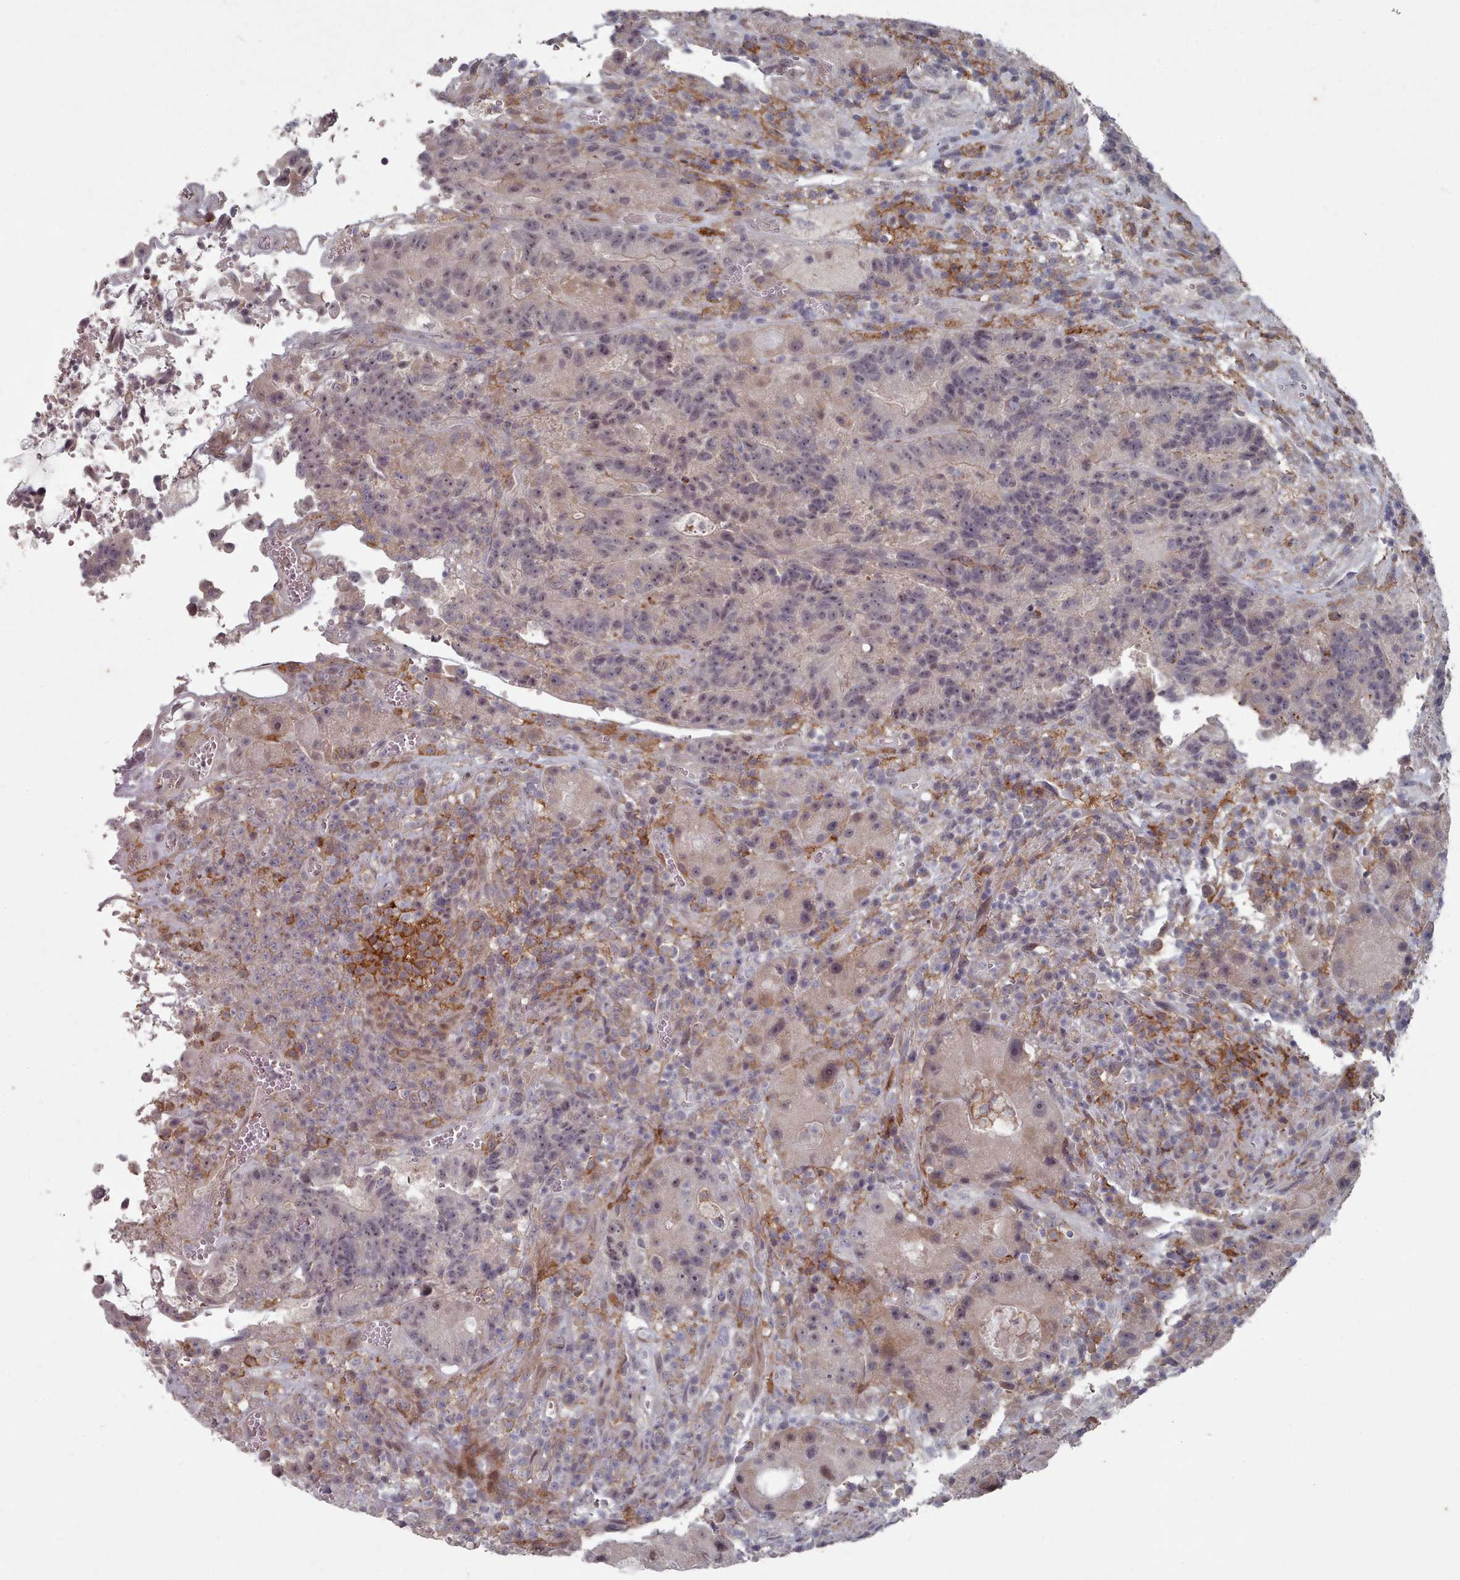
{"staining": {"intensity": "weak", "quantity": "25%-75%", "location": "cytoplasmic/membranous"}, "tissue": "colorectal cancer", "cell_type": "Tumor cells", "image_type": "cancer", "snomed": [{"axis": "morphology", "description": "Adenocarcinoma, NOS"}, {"axis": "topography", "description": "Rectum"}], "caption": "Immunohistochemistry of colorectal cancer demonstrates low levels of weak cytoplasmic/membranous expression in about 25%-75% of tumor cells. The protein of interest is stained brown, and the nuclei are stained in blue (DAB IHC with brightfield microscopy, high magnification).", "gene": "COL8A2", "patient": {"sex": "male", "age": 69}}